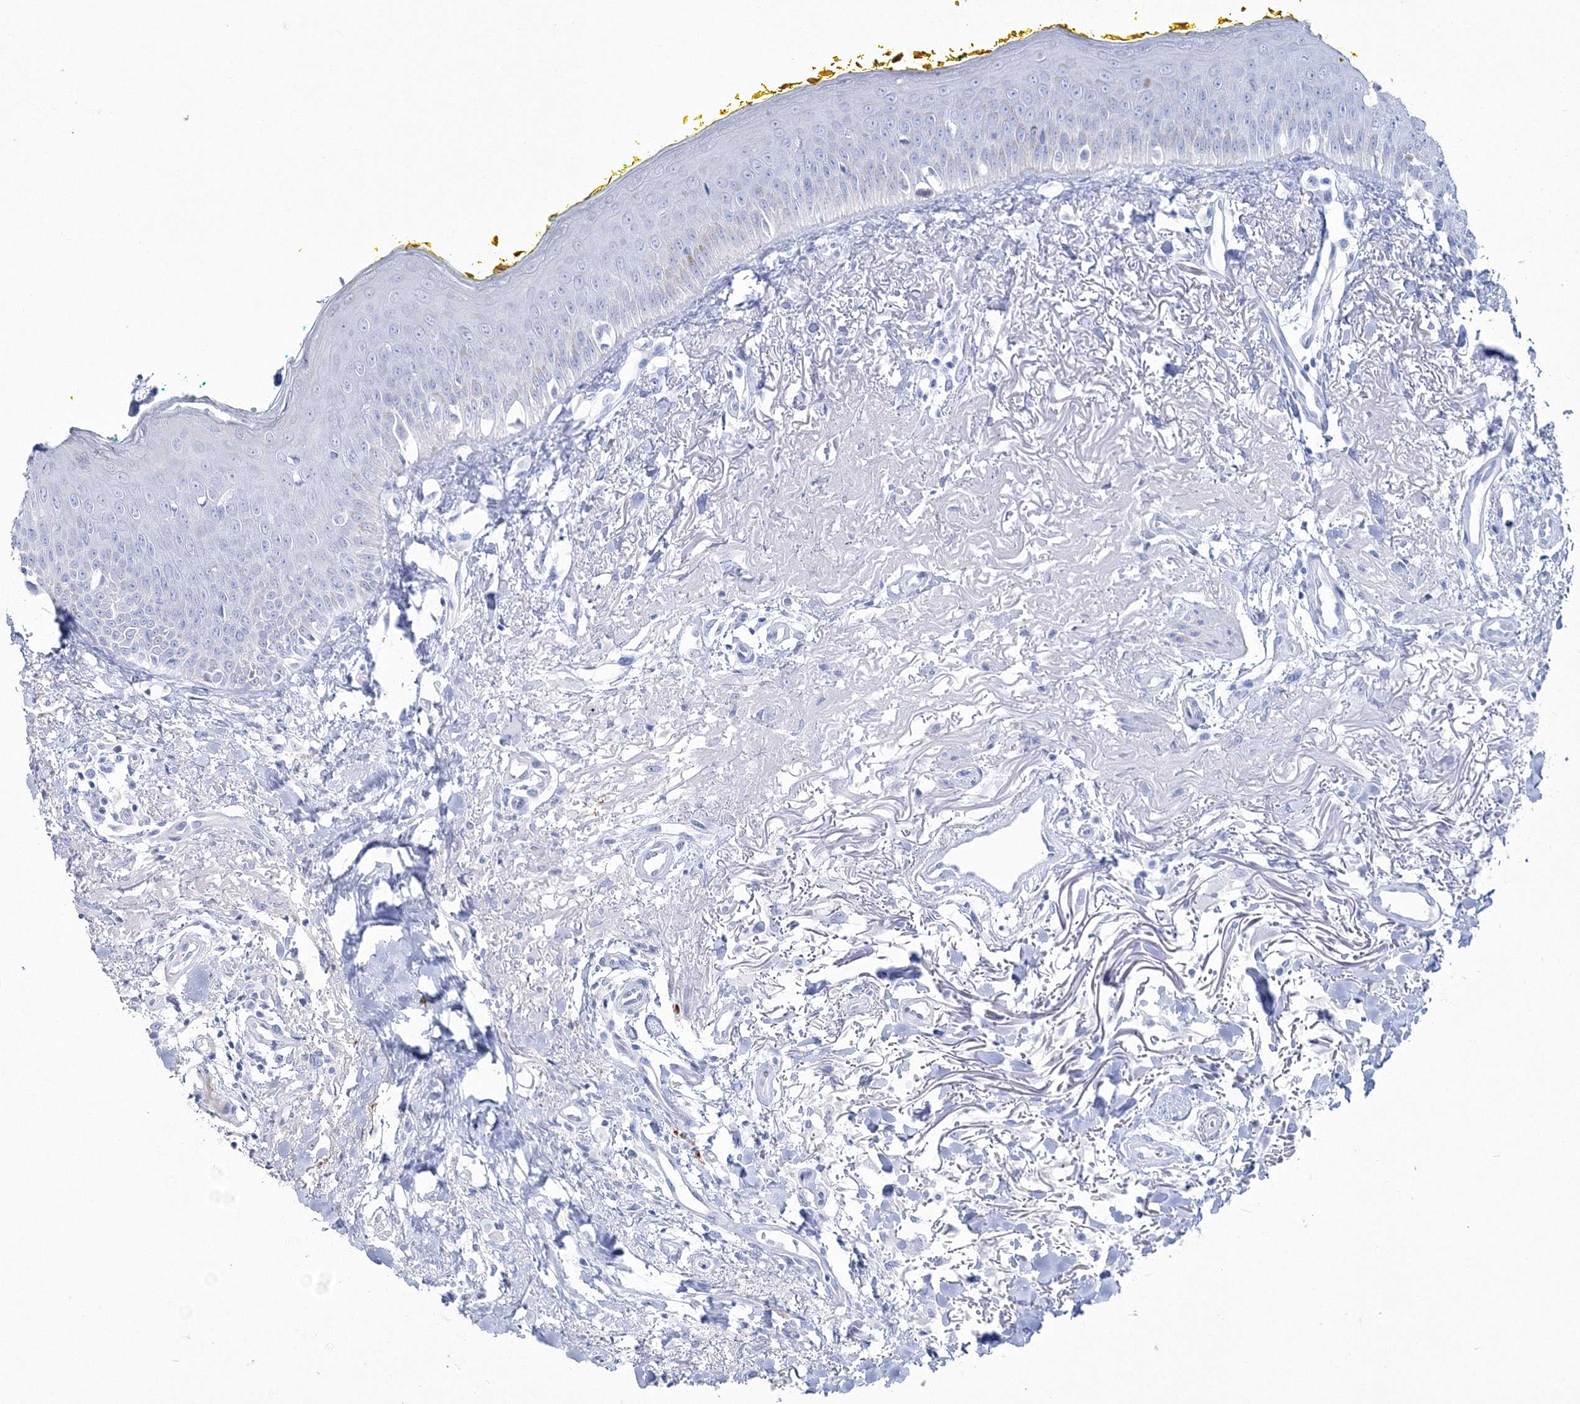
{"staining": {"intensity": "negative", "quantity": "none", "location": "none"}, "tissue": "oral mucosa", "cell_type": "Squamous epithelial cells", "image_type": "normal", "snomed": [{"axis": "morphology", "description": "Normal tissue, NOS"}, {"axis": "topography", "description": "Oral tissue"}], "caption": "Immunohistochemistry (IHC) image of unremarkable oral mucosa stained for a protein (brown), which displays no positivity in squamous epithelial cells.", "gene": "HYAL2", "patient": {"sex": "female", "age": 70}}